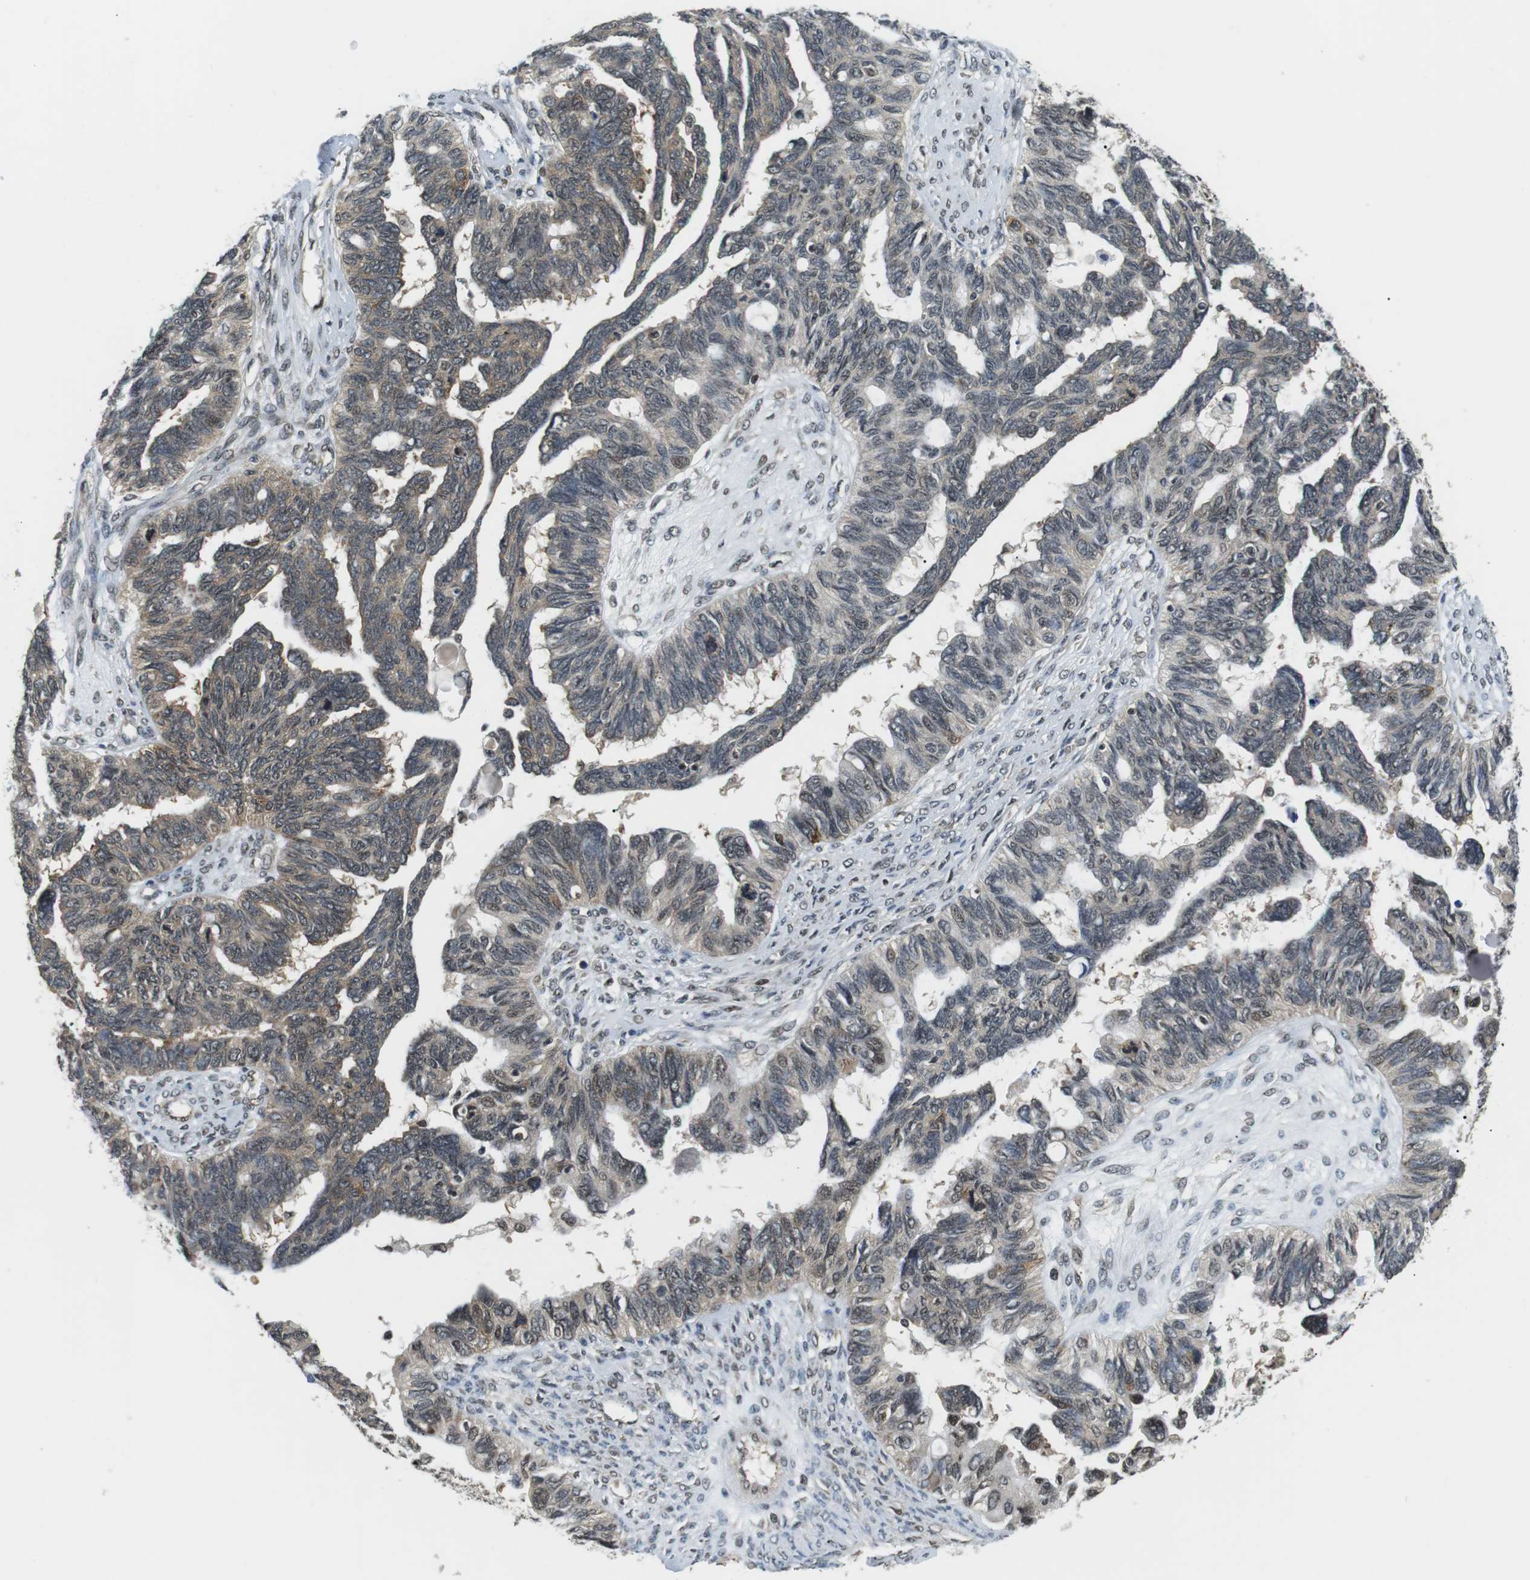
{"staining": {"intensity": "weak", "quantity": "25%-75%", "location": "cytoplasmic/membranous,nuclear"}, "tissue": "ovarian cancer", "cell_type": "Tumor cells", "image_type": "cancer", "snomed": [{"axis": "morphology", "description": "Cystadenocarcinoma, serous, NOS"}, {"axis": "topography", "description": "Ovary"}], "caption": "Brown immunohistochemical staining in human ovarian cancer exhibits weak cytoplasmic/membranous and nuclear staining in approximately 25%-75% of tumor cells. (Brightfield microscopy of DAB IHC at high magnification).", "gene": "CSNK2B", "patient": {"sex": "female", "age": 79}}